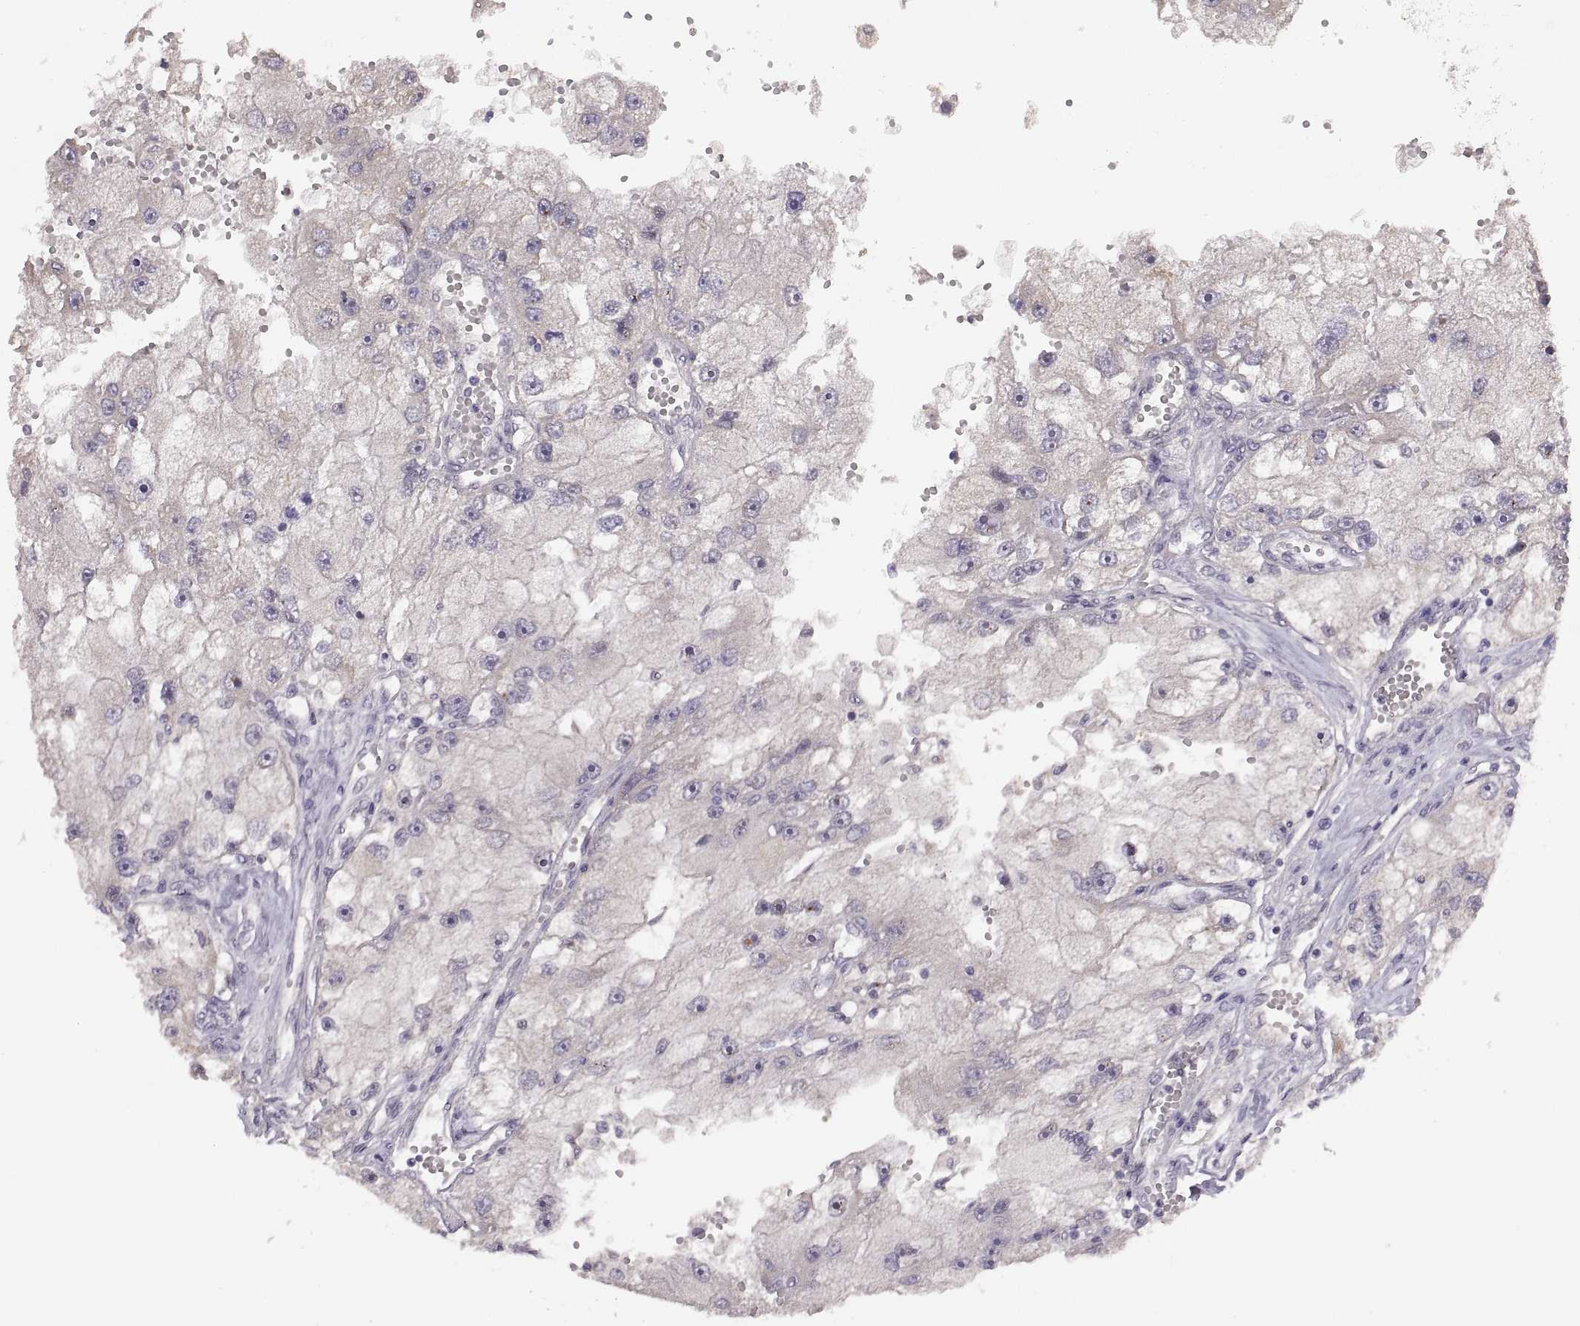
{"staining": {"intensity": "negative", "quantity": "none", "location": "none"}, "tissue": "renal cancer", "cell_type": "Tumor cells", "image_type": "cancer", "snomed": [{"axis": "morphology", "description": "Adenocarcinoma, NOS"}, {"axis": "topography", "description": "Kidney"}], "caption": "High magnification brightfield microscopy of adenocarcinoma (renal) stained with DAB (brown) and counterstained with hematoxylin (blue): tumor cells show no significant expression.", "gene": "ACSBG2", "patient": {"sex": "male", "age": 63}}